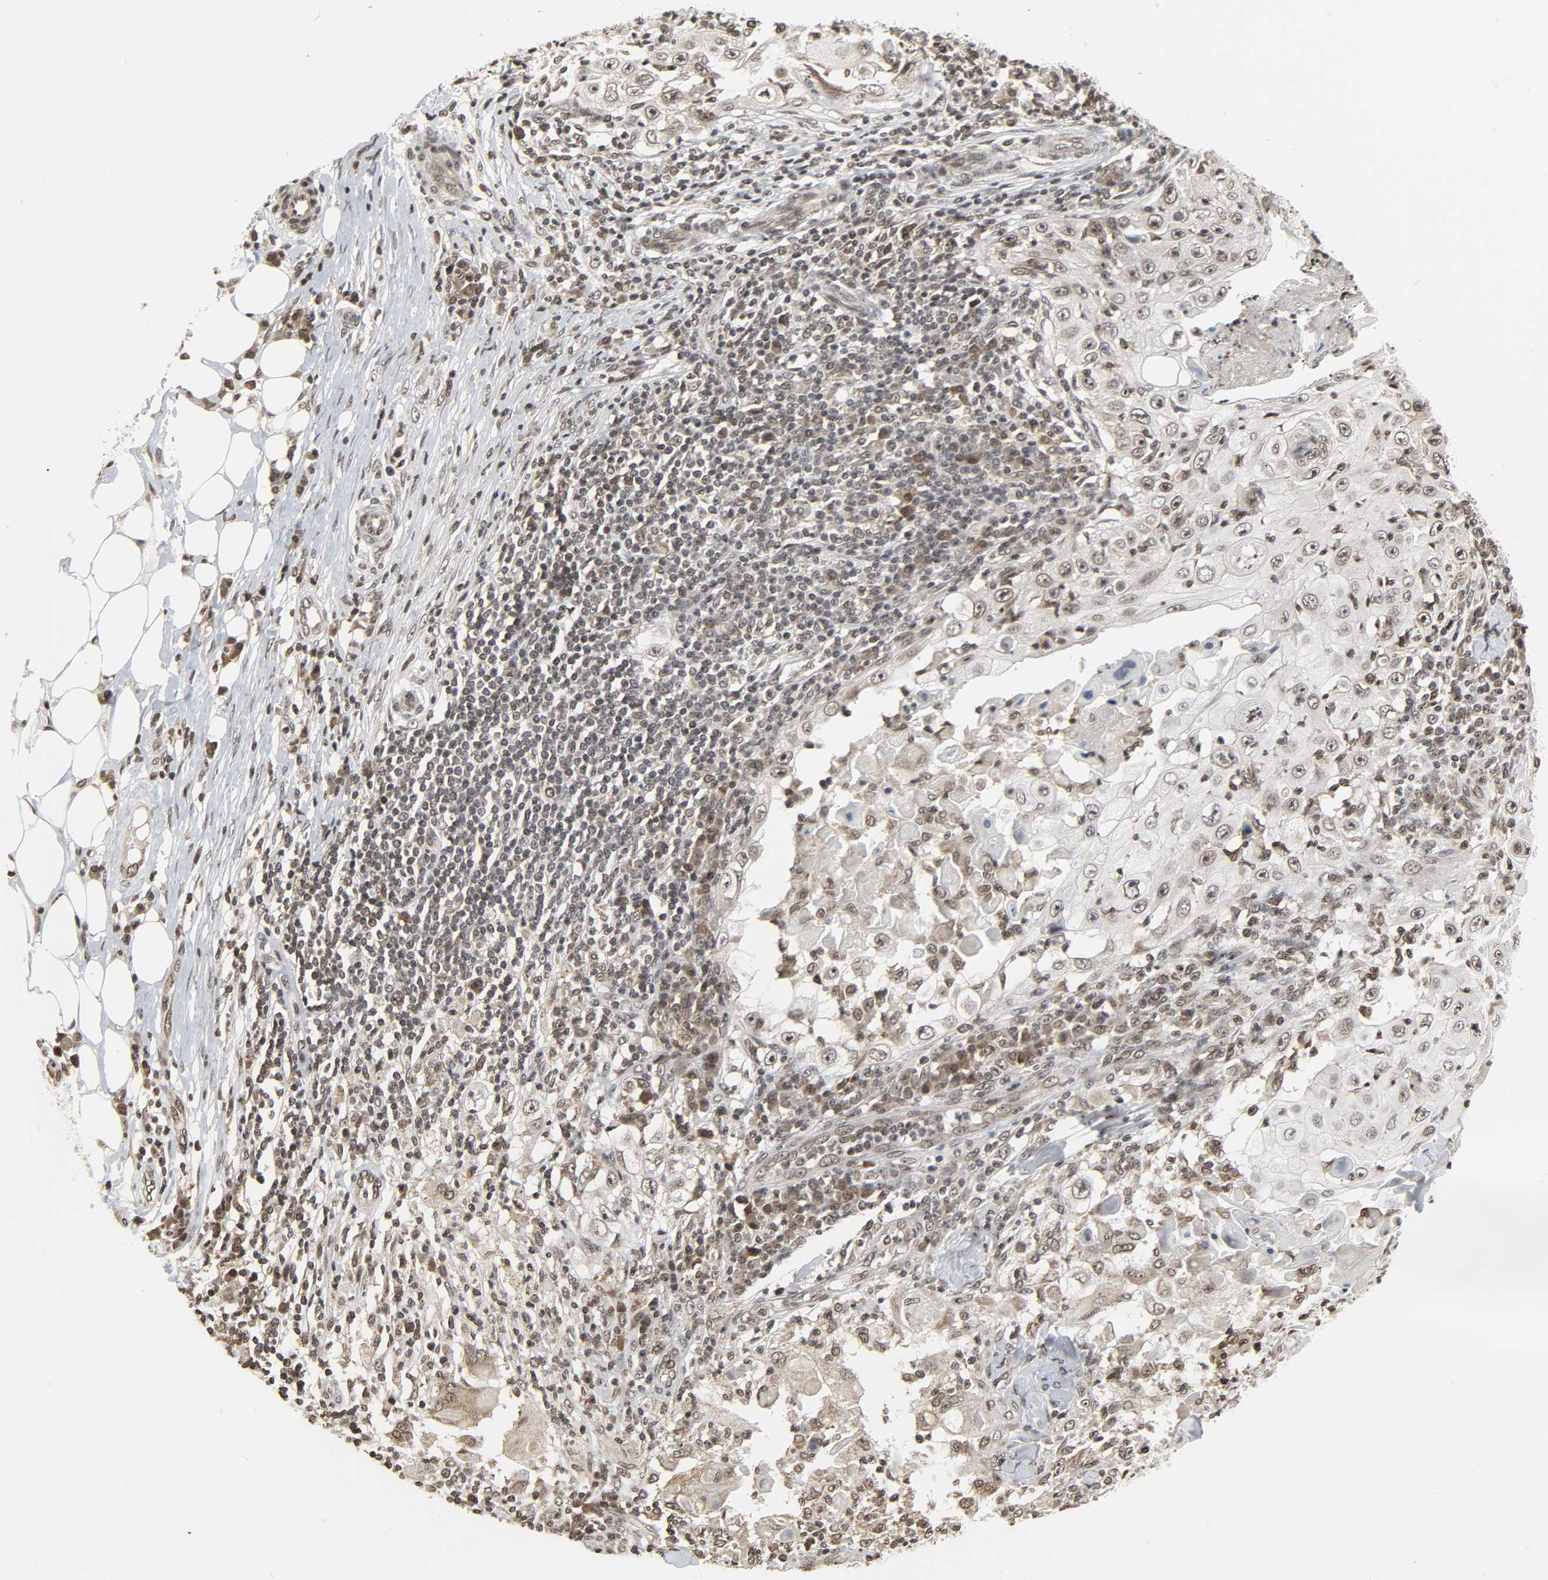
{"staining": {"intensity": "weak", "quantity": "25%-75%", "location": "nuclear"}, "tissue": "skin cancer", "cell_type": "Tumor cells", "image_type": "cancer", "snomed": [{"axis": "morphology", "description": "Squamous cell carcinoma, NOS"}, {"axis": "topography", "description": "Skin"}], "caption": "A brown stain shows weak nuclear positivity of a protein in skin cancer tumor cells.", "gene": "XRCC1", "patient": {"sex": "male", "age": 86}}